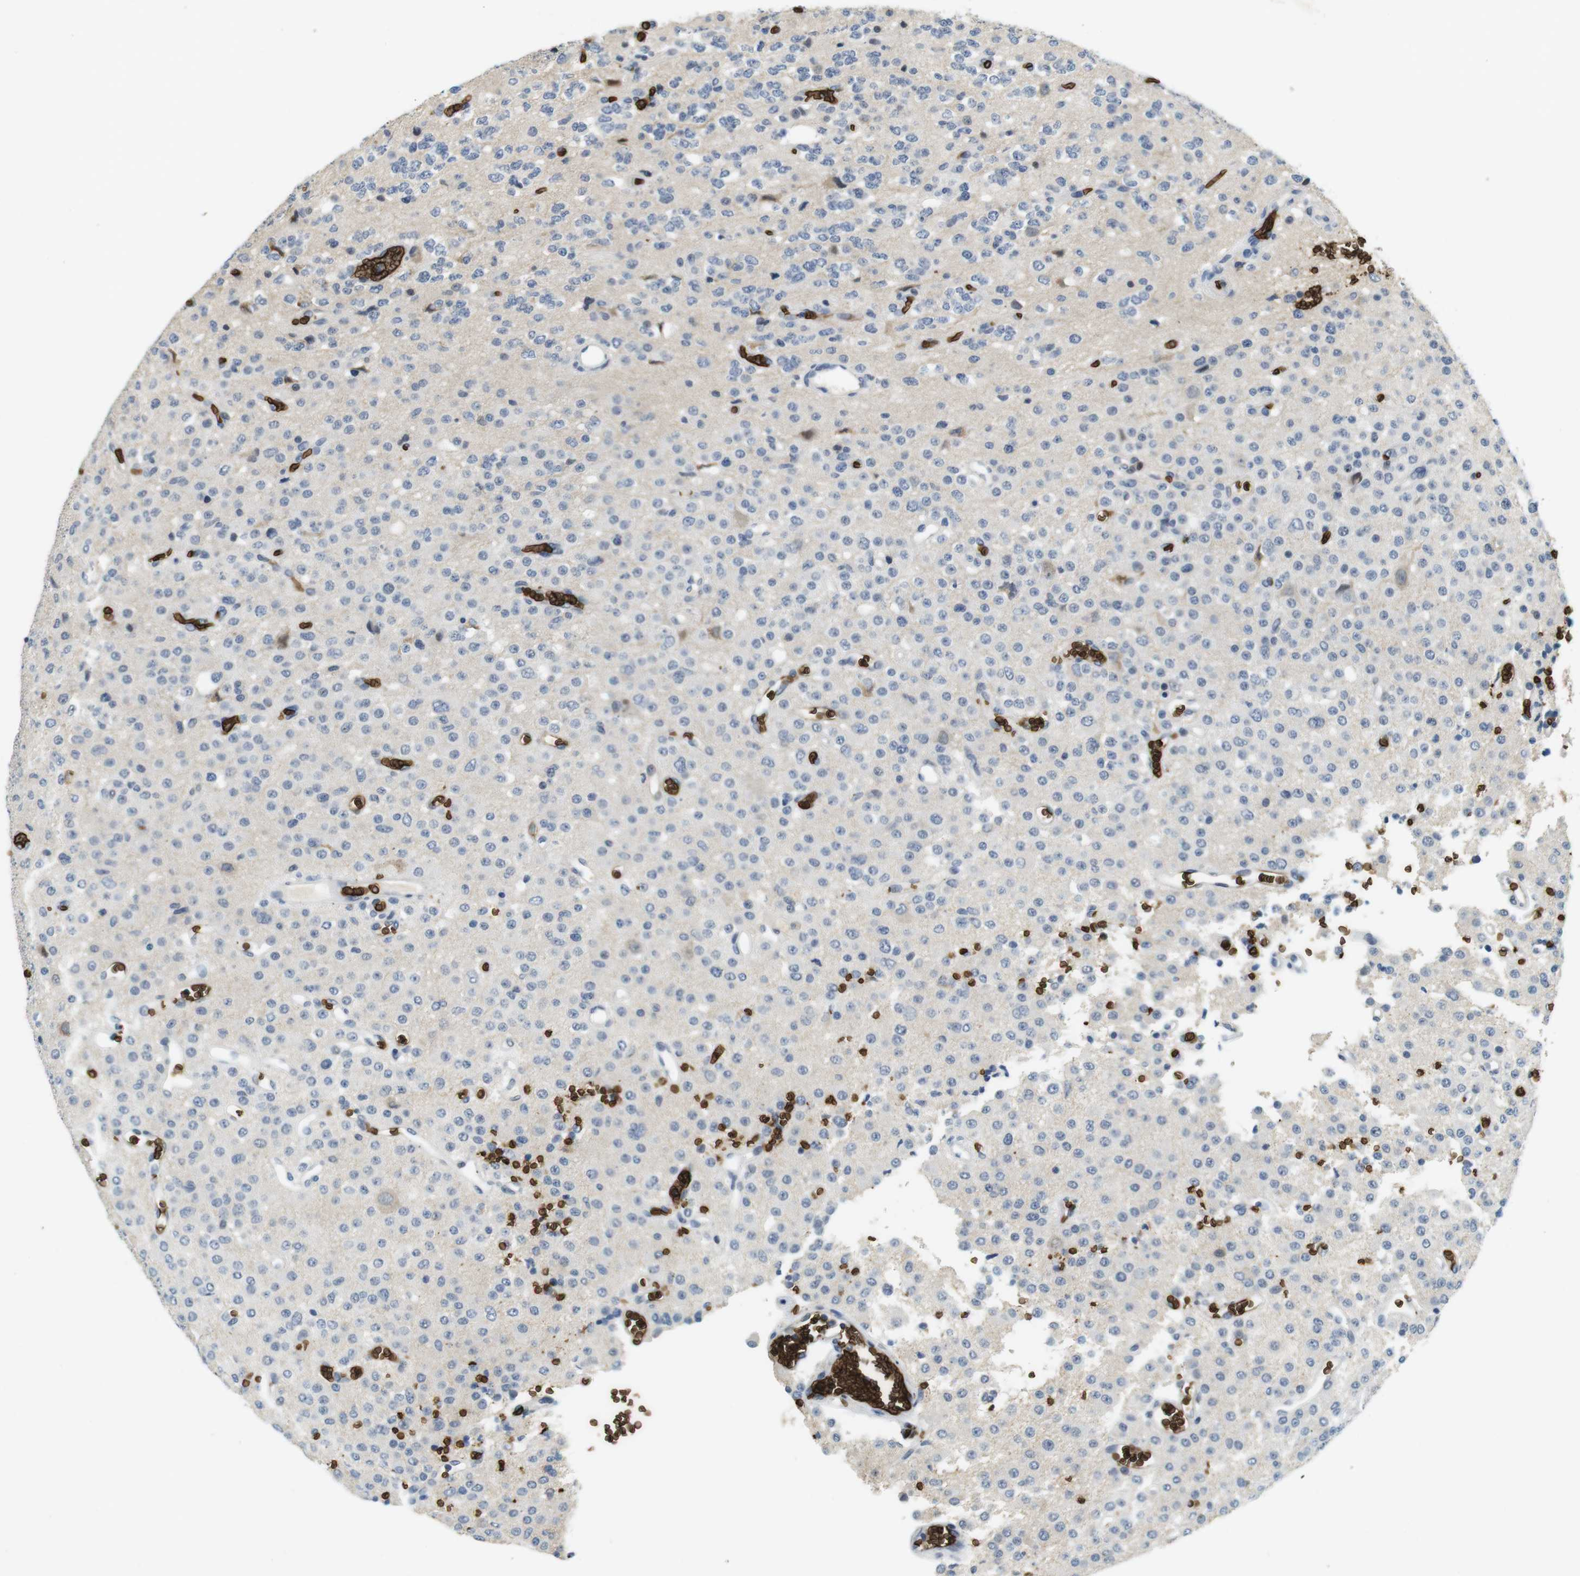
{"staining": {"intensity": "weak", "quantity": "25%-75%", "location": "cytoplasmic/membranous"}, "tissue": "glioma", "cell_type": "Tumor cells", "image_type": "cancer", "snomed": [{"axis": "morphology", "description": "Glioma, malignant, Low grade"}, {"axis": "topography", "description": "Brain"}], "caption": "Tumor cells reveal low levels of weak cytoplasmic/membranous staining in approximately 25%-75% of cells in human glioma. The staining was performed using DAB, with brown indicating positive protein expression. Nuclei are stained blue with hematoxylin.", "gene": "SLC4A1", "patient": {"sex": "male", "age": 38}}